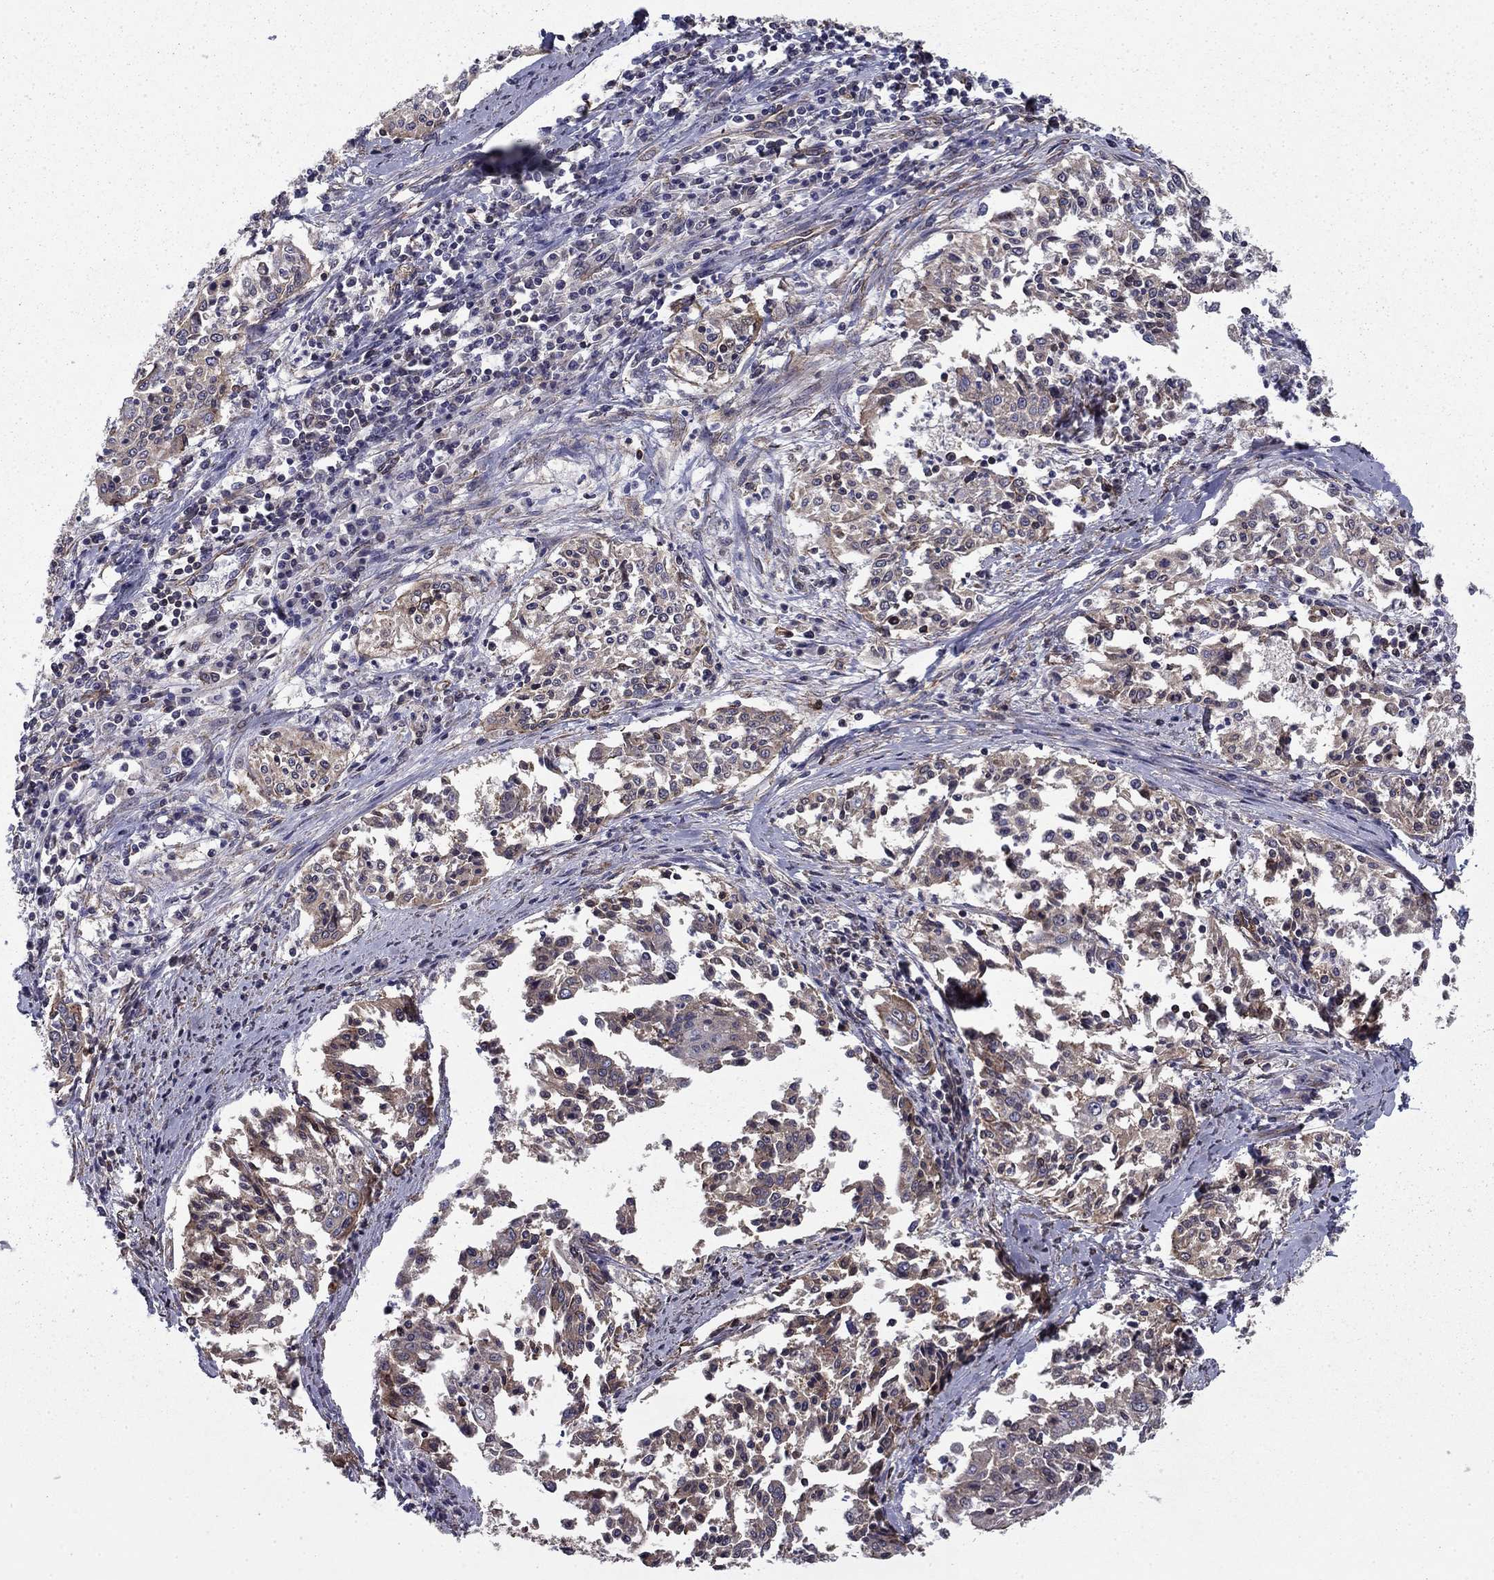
{"staining": {"intensity": "moderate", "quantity": "<25%", "location": "cytoplasmic/membranous"}, "tissue": "cervical cancer", "cell_type": "Tumor cells", "image_type": "cancer", "snomed": [{"axis": "morphology", "description": "Squamous cell carcinoma, NOS"}, {"axis": "topography", "description": "Cervix"}], "caption": "High-power microscopy captured an immunohistochemistry histopathology image of squamous cell carcinoma (cervical), revealing moderate cytoplasmic/membranous positivity in approximately <25% of tumor cells.", "gene": "SHMT1", "patient": {"sex": "female", "age": 41}}